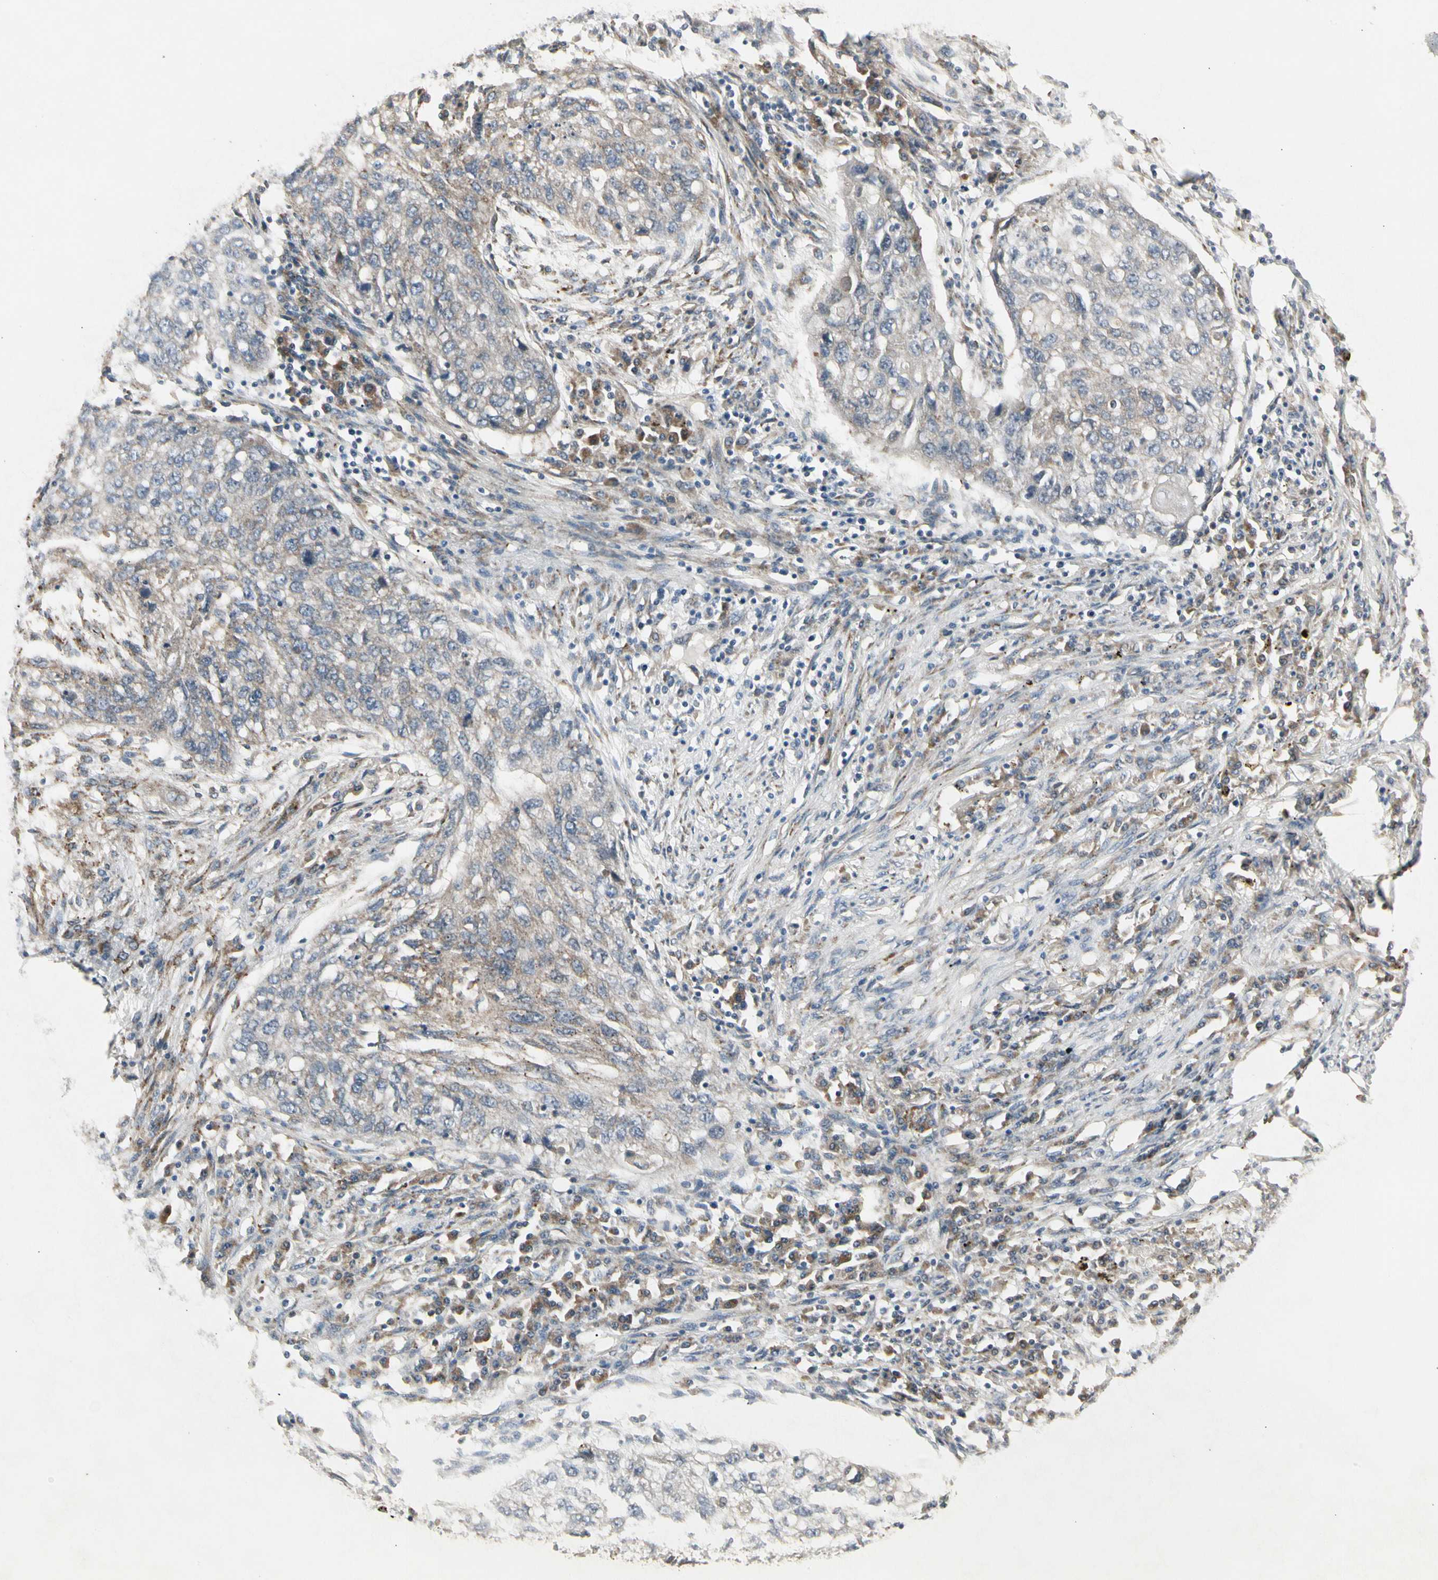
{"staining": {"intensity": "weak", "quantity": "25%-75%", "location": "cytoplasmic/membranous"}, "tissue": "lung cancer", "cell_type": "Tumor cells", "image_type": "cancer", "snomed": [{"axis": "morphology", "description": "Squamous cell carcinoma, NOS"}, {"axis": "topography", "description": "Lung"}], "caption": "Immunohistochemistry photomicrograph of neoplastic tissue: lung cancer stained using immunohistochemistry displays low levels of weak protein expression localized specifically in the cytoplasmic/membranous of tumor cells, appearing as a cytoplasmic/membranous brown color.", "gene": "GRN", "patient": {"sex": "female", "age": 63}}